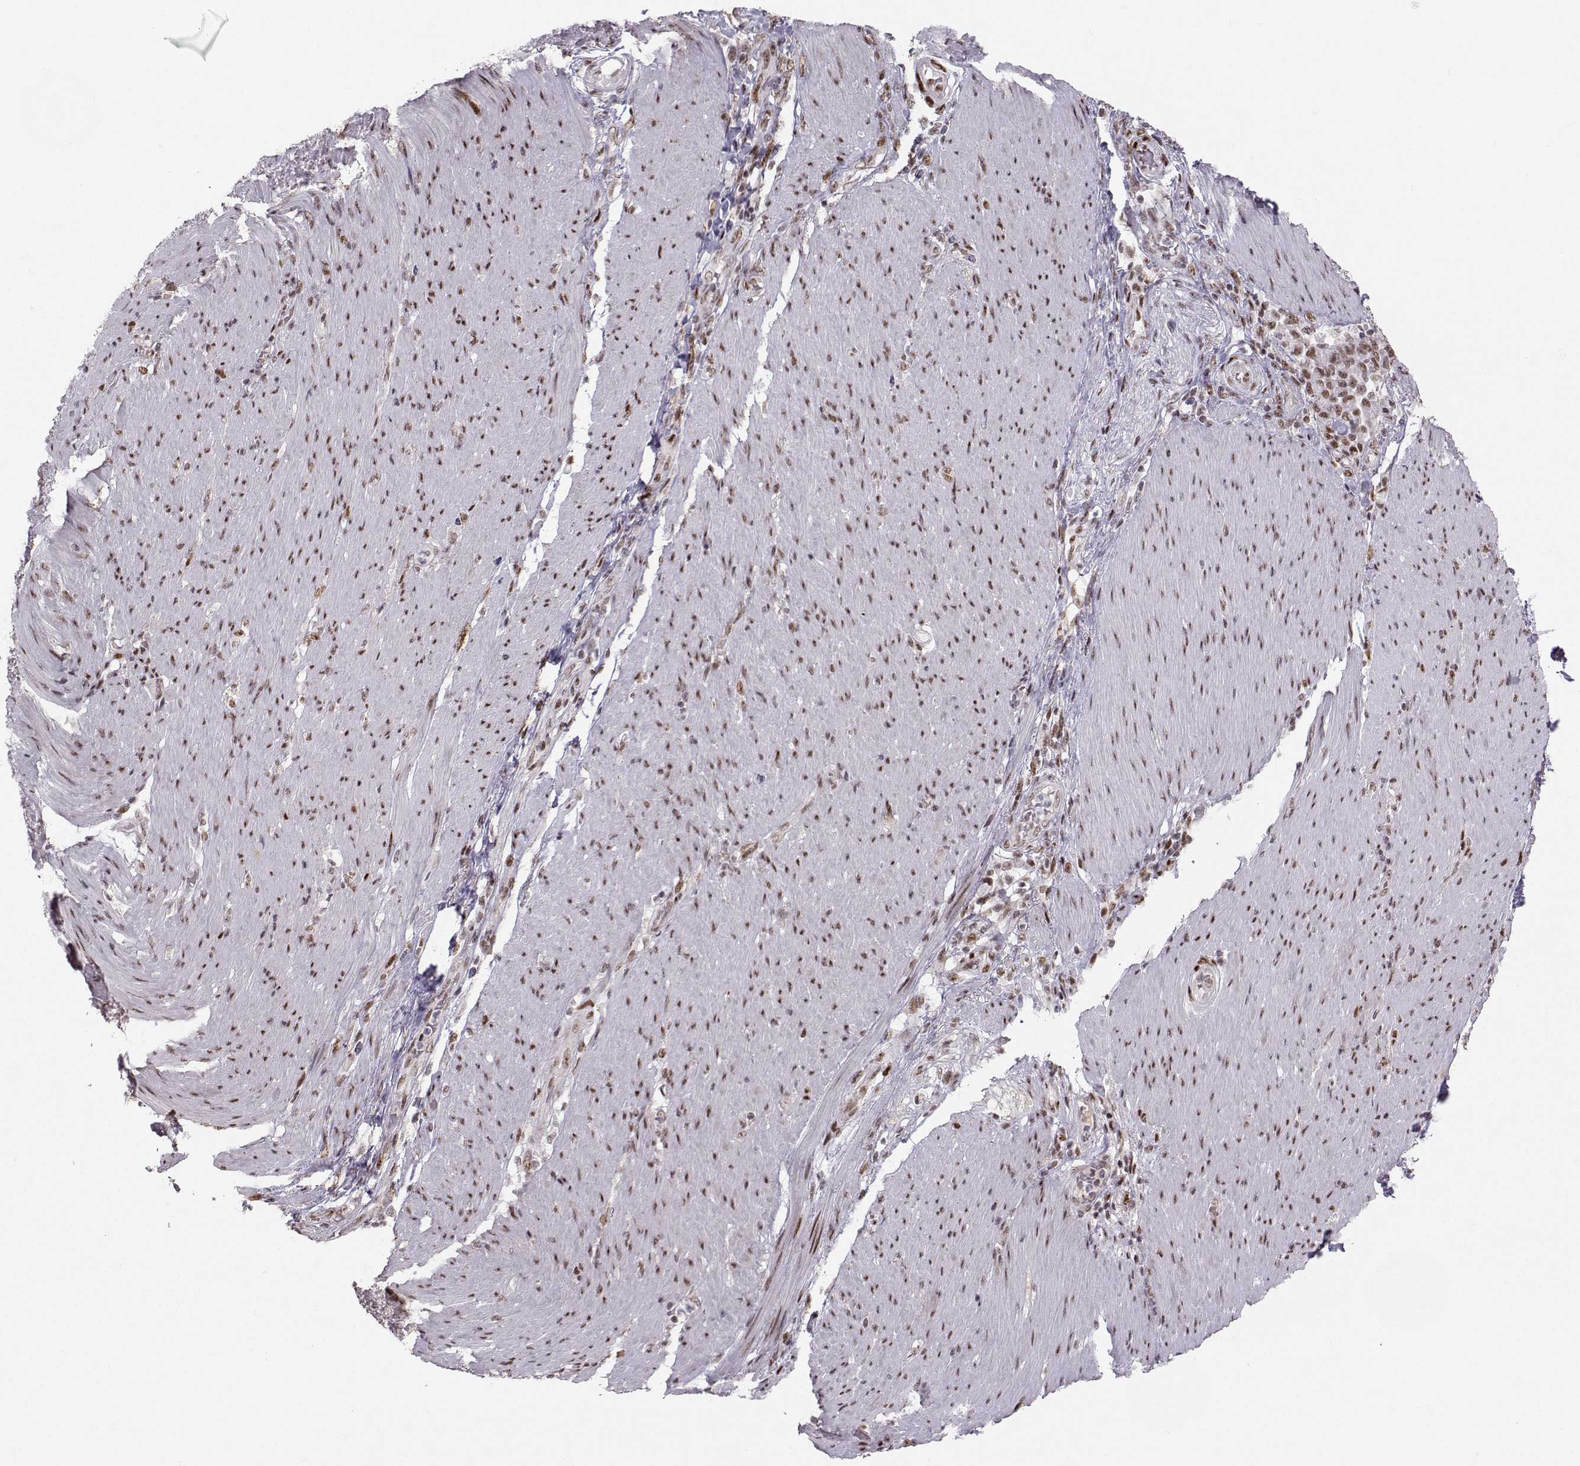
{"staining": {"intensity": "moderate", "quantity": "25%-75%", "location": "nuclear"}, "tissue": "stomach cancer", "cell_type": "Tumor cells", "image_type": "cancer", "snomed": [{"axis": "morphology", "description": "Adenocarcinoma, NOS"}, {"axis": "topography", "description": "Stomach"}], "caption": "Moderate nuclear protein expression is appreciated in about 25%-75% of tumor cells in stomach cancer.", "gene": "SNAPC2", "patient": {"sex": "female", "age": 79}}